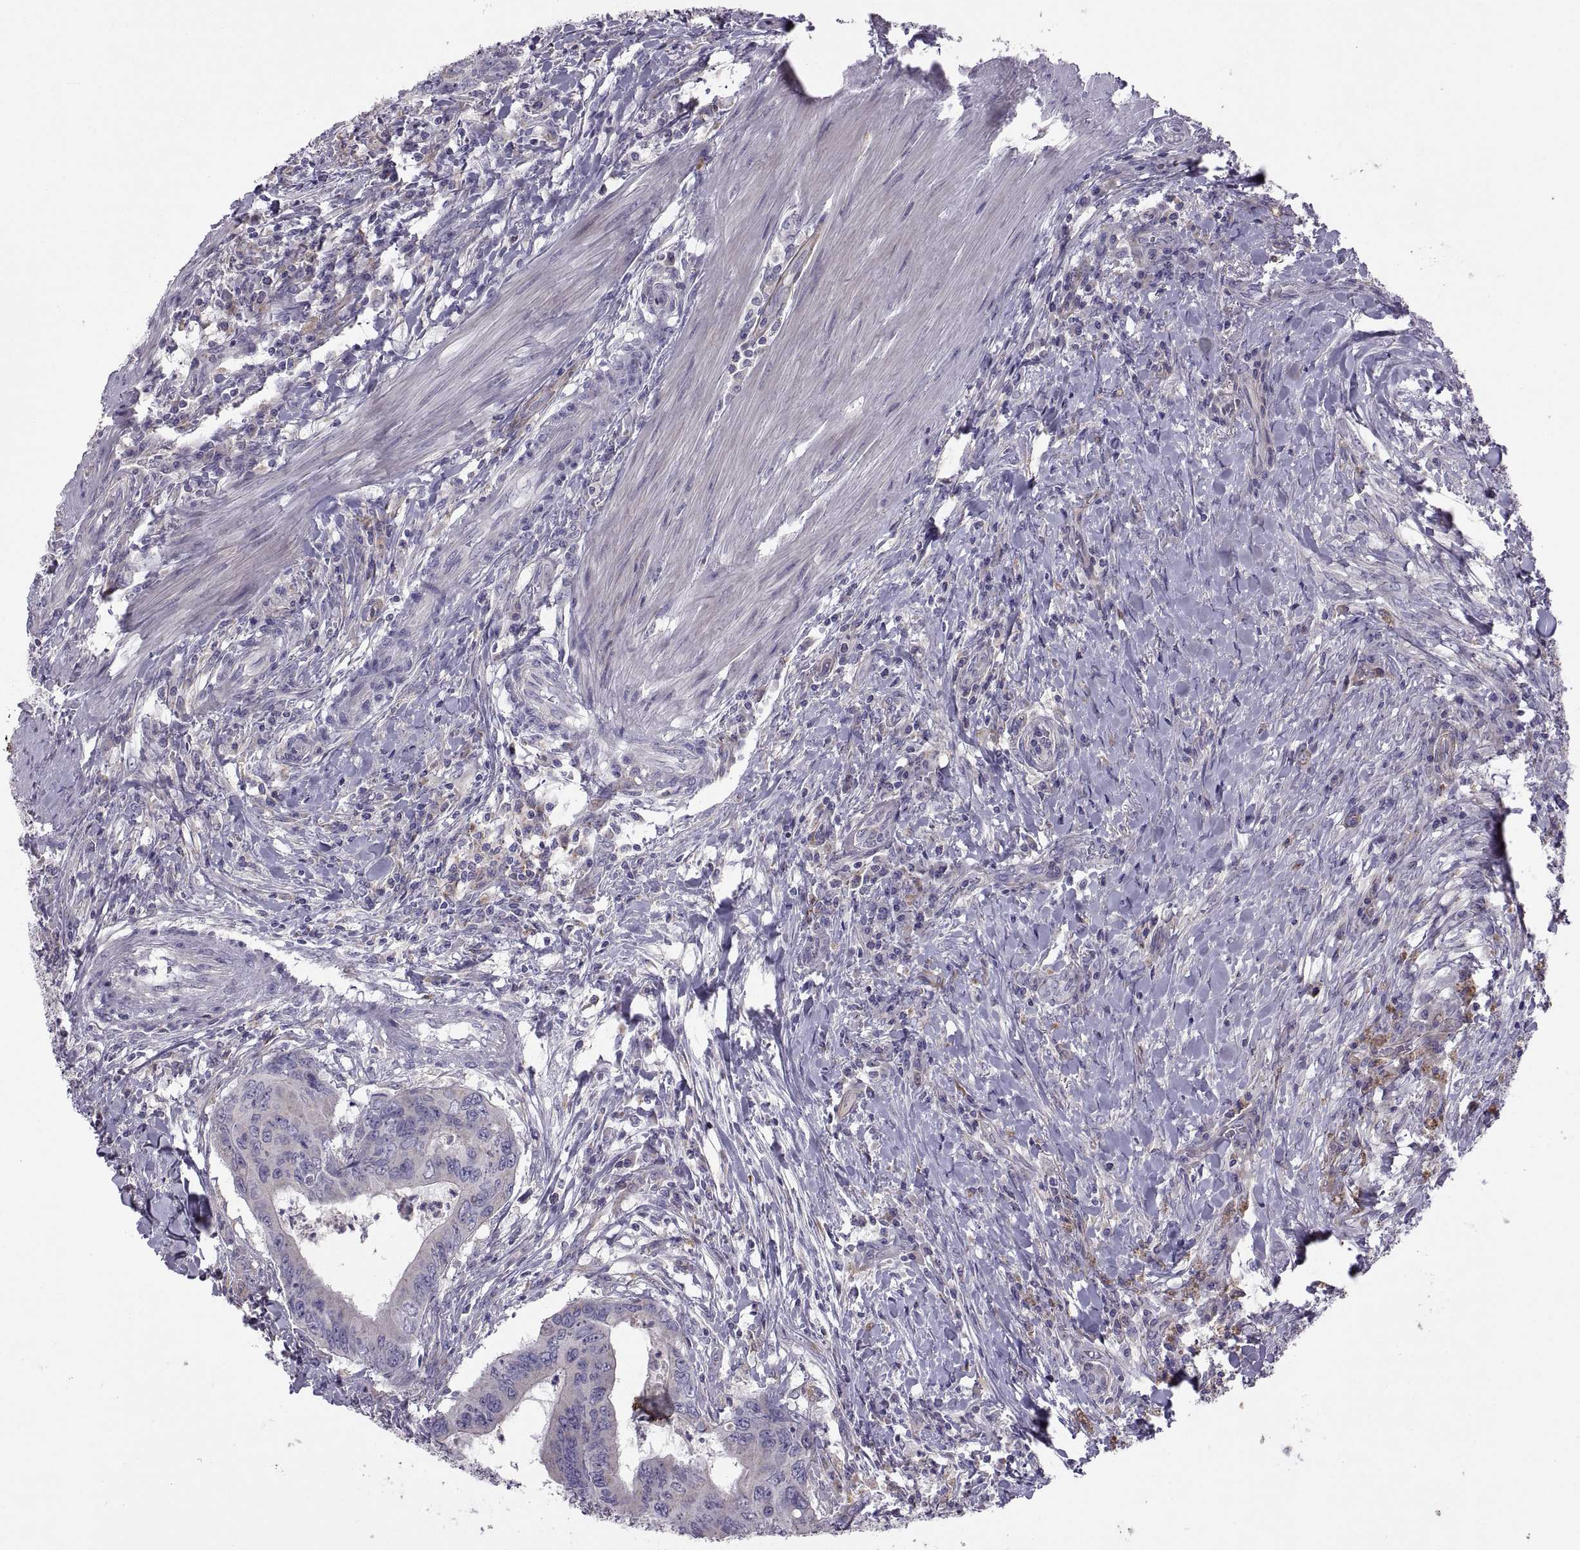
{"staining": {"intensity": "negative", "quantity": "none", "location": "none"}, "tissue": "colorectal cancer", "cell_type": "Tumor cells", "image_type": "cancer", "snomed": [{"axis": "morphology", "description": "Adenocarcinoma, NOS"}, {"axis": "topography", "description": "Colon"}], "caption": "Tumor cells are negative for brown protein staining in colorectal adenocarcinoma.", "gene": "ARSL", "patient": {"sex": "male", "age": 53}}